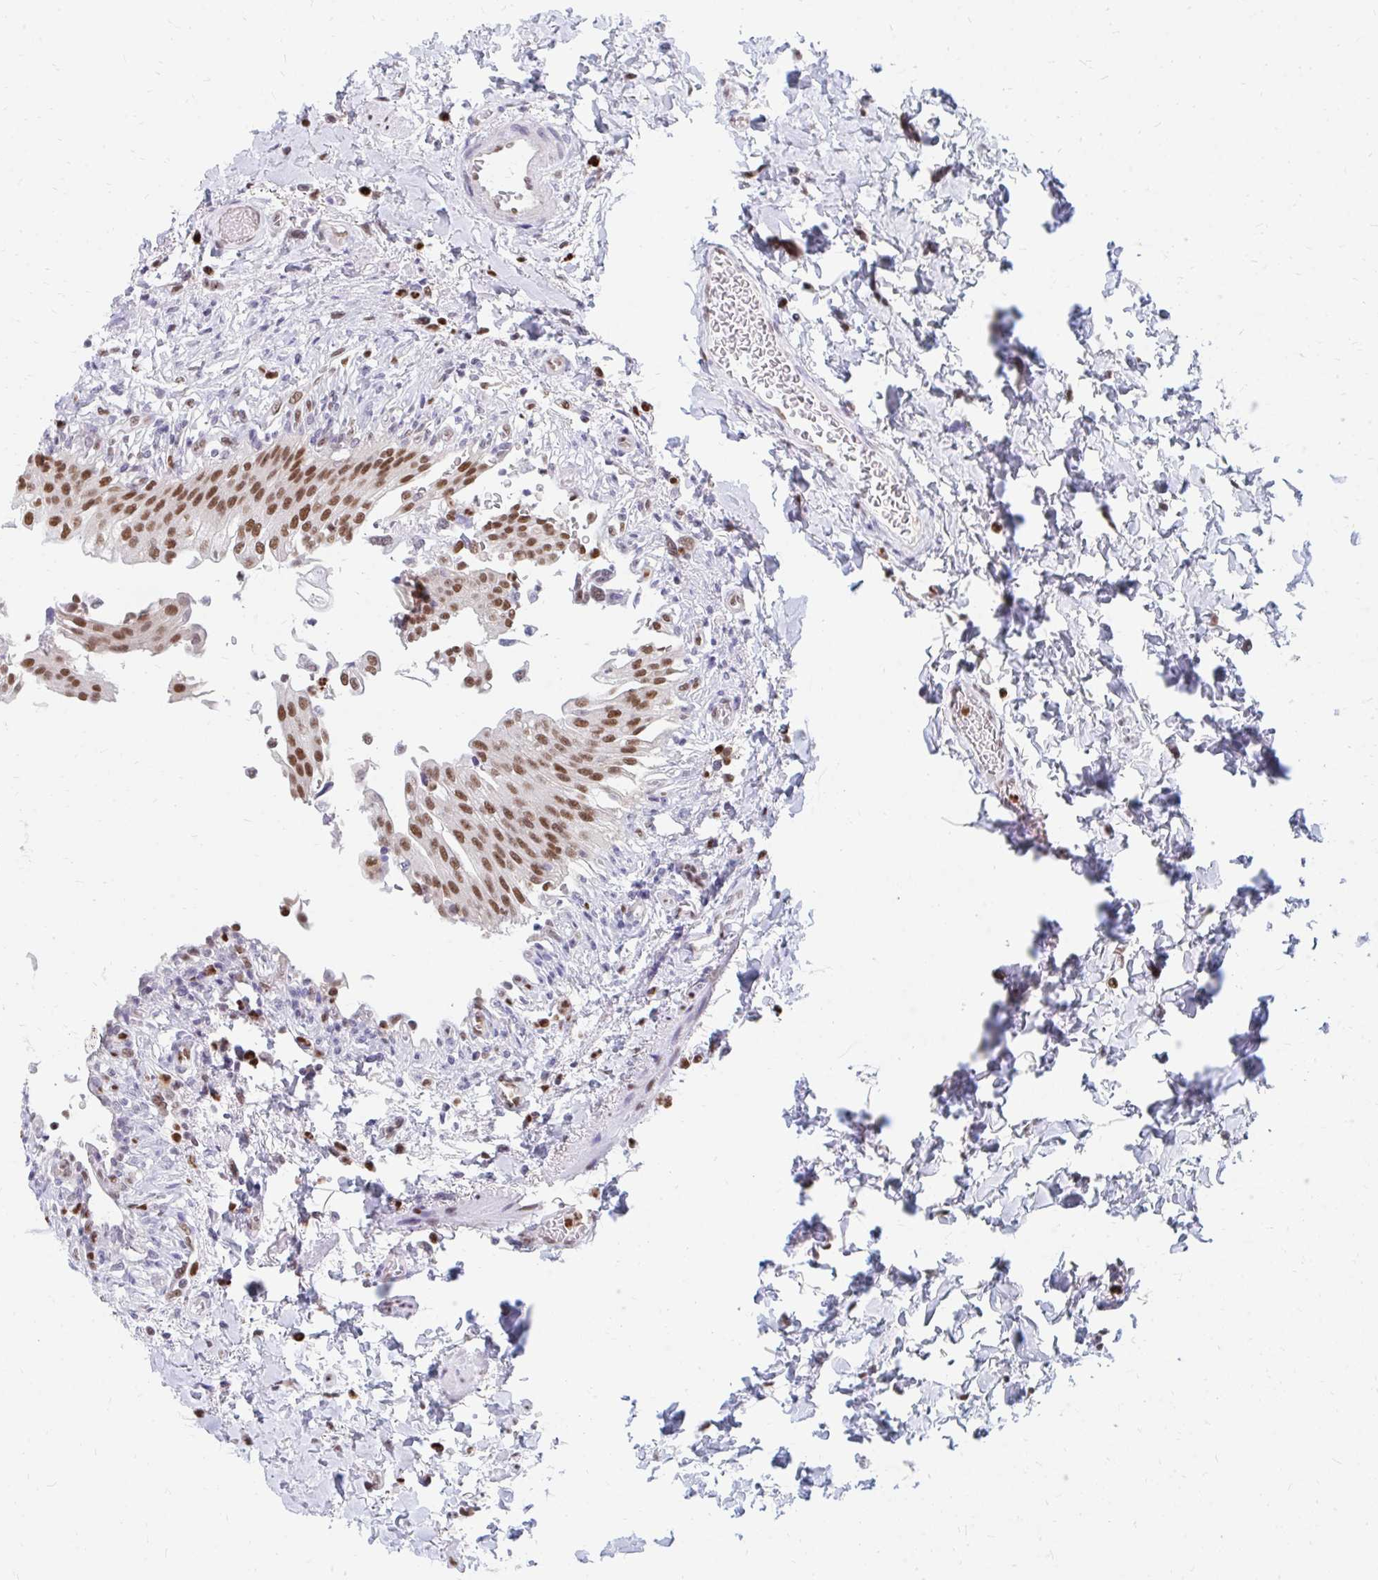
{"staining": {"intensity": "strong", "quantity": ">75%", "location": "nuclear"}, "tissue": "urinary bladder", "cell_type": "Urothelial cells", "image_type": "normal", "snomed": [{"axis": "morphology", "description": "Normal tissue, NOS"}, {"axis": "topography", "description": "Urinary bladder"}, {"axis": "topography", "description": "Peripheral nerve tissue"}], "caption": "Urinary bladder was stained to show a protein in brown. There is high levels of strong nuclear expression in approximately >75% of urothelial cells. (Stains: DAB (3,3'-diaminobenzidine) in brown, nuclei in blue, Microscopy: brightfield microscopy at high magnification).", "gene": "PLK3", "patient": {"sex": "female", "age": 60}}